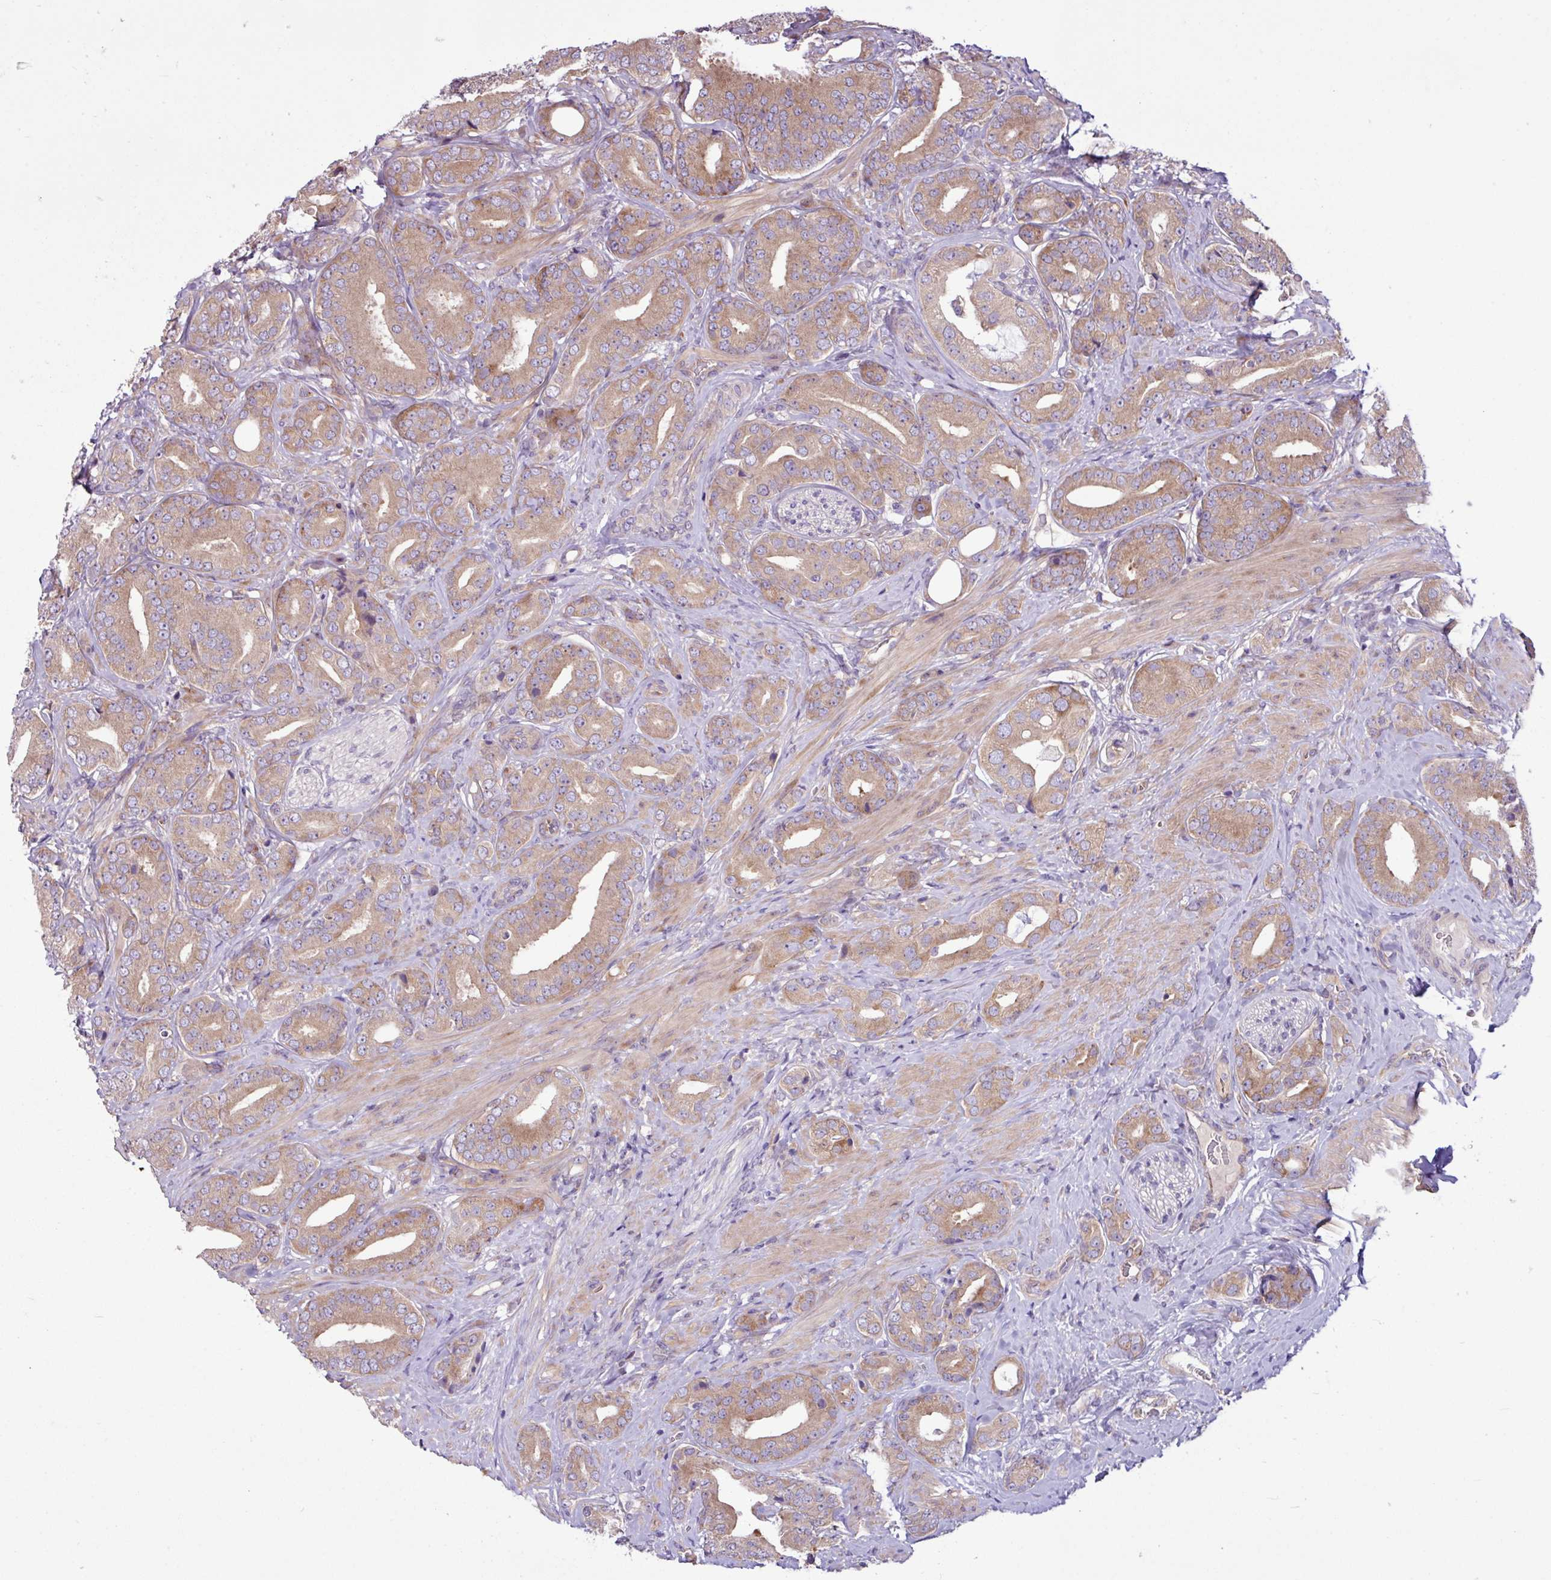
{"staining": {"intensity": "moderate", "quantity": ">75%", "location": "cytoplasmic/membranous"}, "tissue": "prostate cancer", "cell_type": "Tumor cells", "image_type": "cancer", "snomed": [{"axis": "morphology", "description": "Adenocarcinoma, High grade"}, {"axis": "topography", "description": "Prostate"}], "caption": "Tumor cells reveal medium levels of moderate cytoplasmic/membranous expression in approximately >75% of cells in prostate cancer (high-grade adenocarcinoma).", "gene": "MROH2A", "patient": {"sex": "male", "age": 63}}